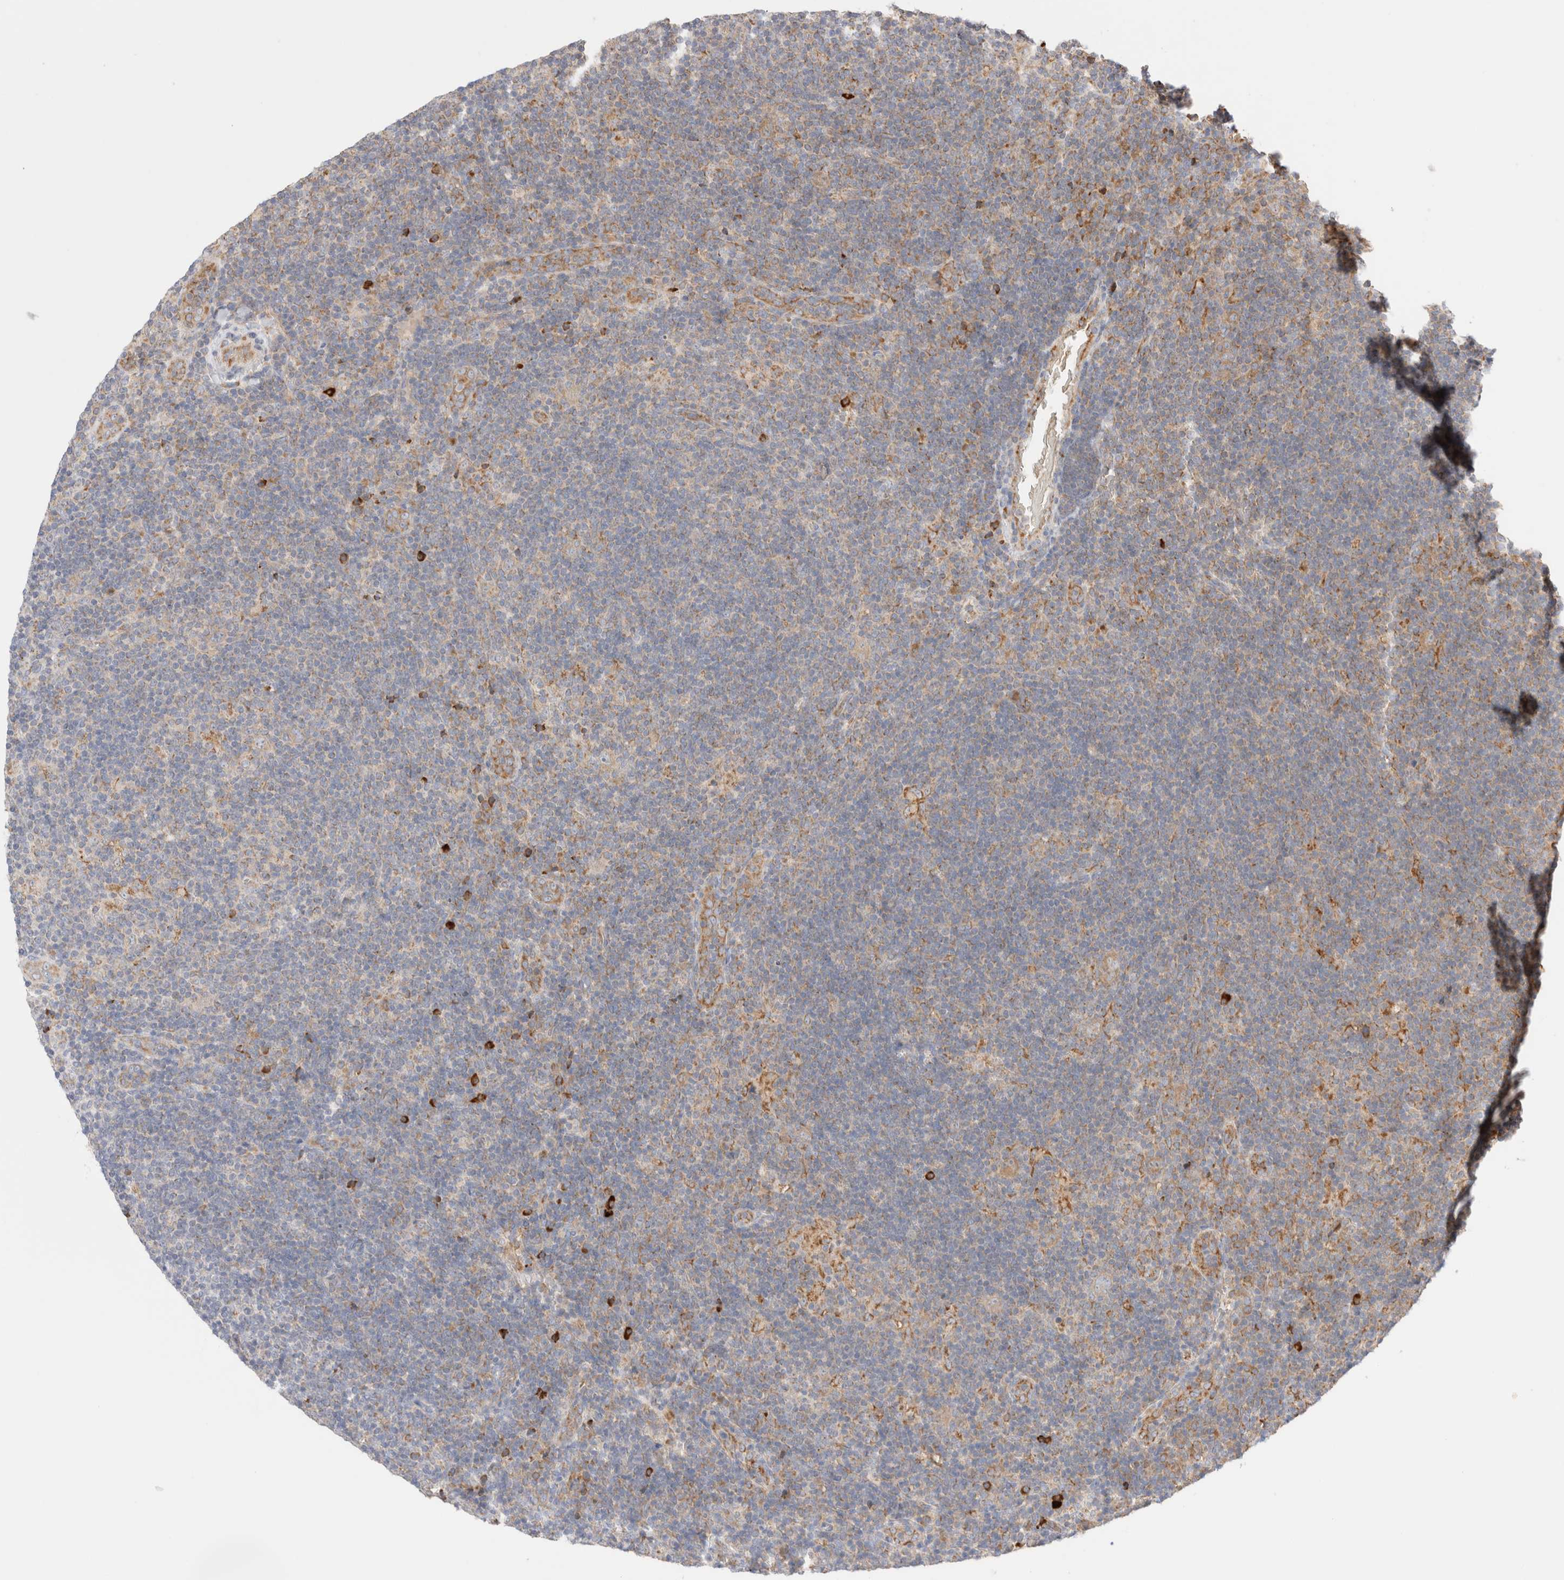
{"staining": {"intensity": "moderate", "quantity": ">75%", "location": "cytoplasmic/membranous"}, "tissue": "lymphoma", "cell_type": "Tumor cells", "image_type": "cancer", "snomed": [{"axis": "morphology", "description": "Hodgkin's disease, NOS"}, {"axis": "topography", "description": "Lymph node"}], "caption": "Human lymphoma stained for a protein (brown) reveals moderate cytoplasmic/membranous positive positivity in about >75% of tumor cells.", "gene": "UTS2B", "patient": {"sex": "female", "age": 57}}